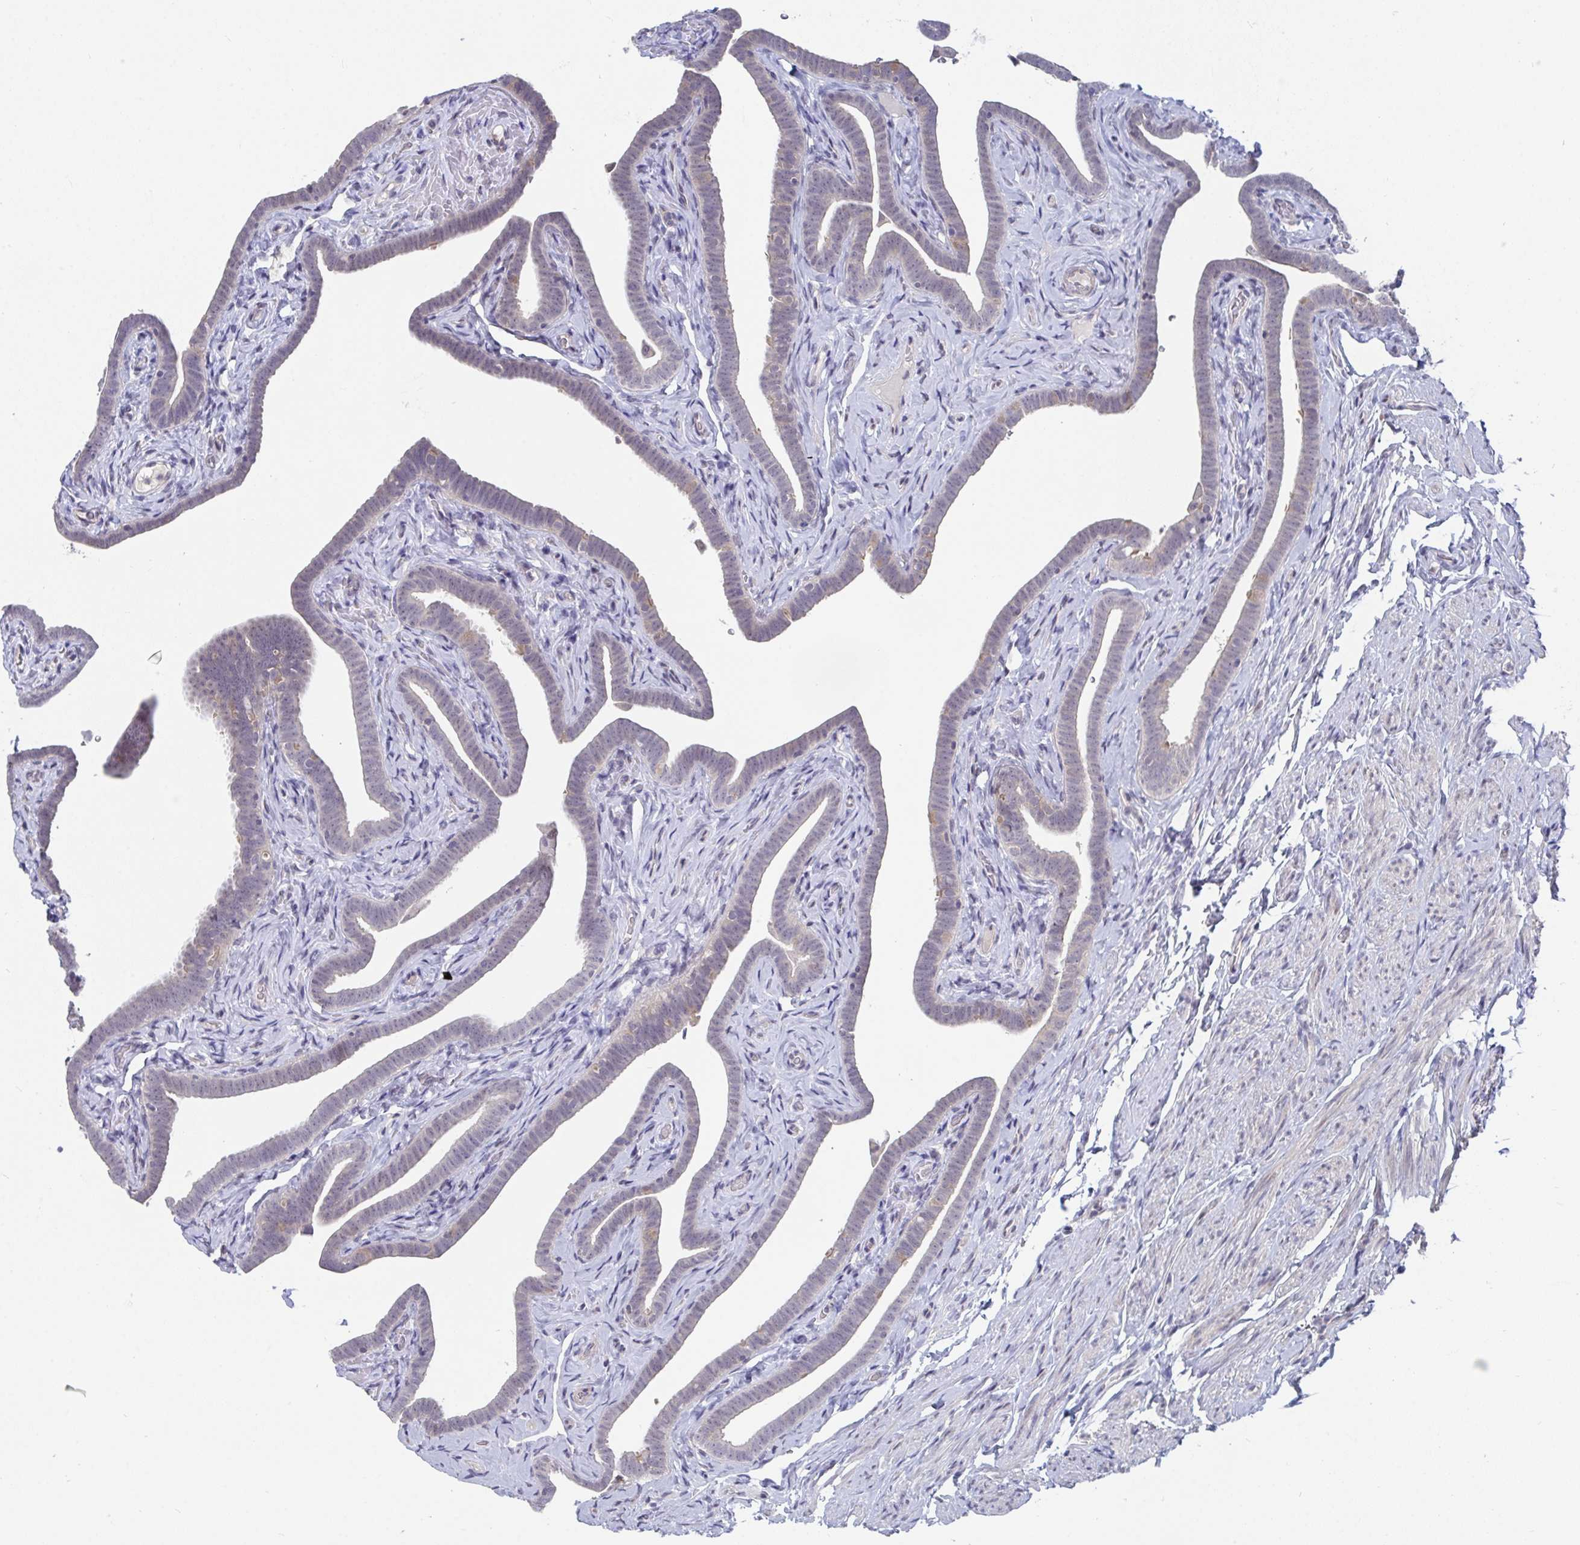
{"staining": {"intensity": "moderate", "quantity": "<25%", "location": "cytoplasmic/membranous"}, "tissue": "fallopian tube", "cell_type": "Glandular cells", "image_type": "normal", "snomed": [{"axis": "morphology", "description": "Normal tissue, NOS"}, {"axis": "topography", "description": "Fallopian tube"}], "caption": "Brown immunohistochemical staining in unremarkable human fallopian tube exhibits moderate cytoplasmic/membranous staining in about <25% of glandular cells.", "gene": "FAM156A", "patient": {"sex": "female", "age": 69}}